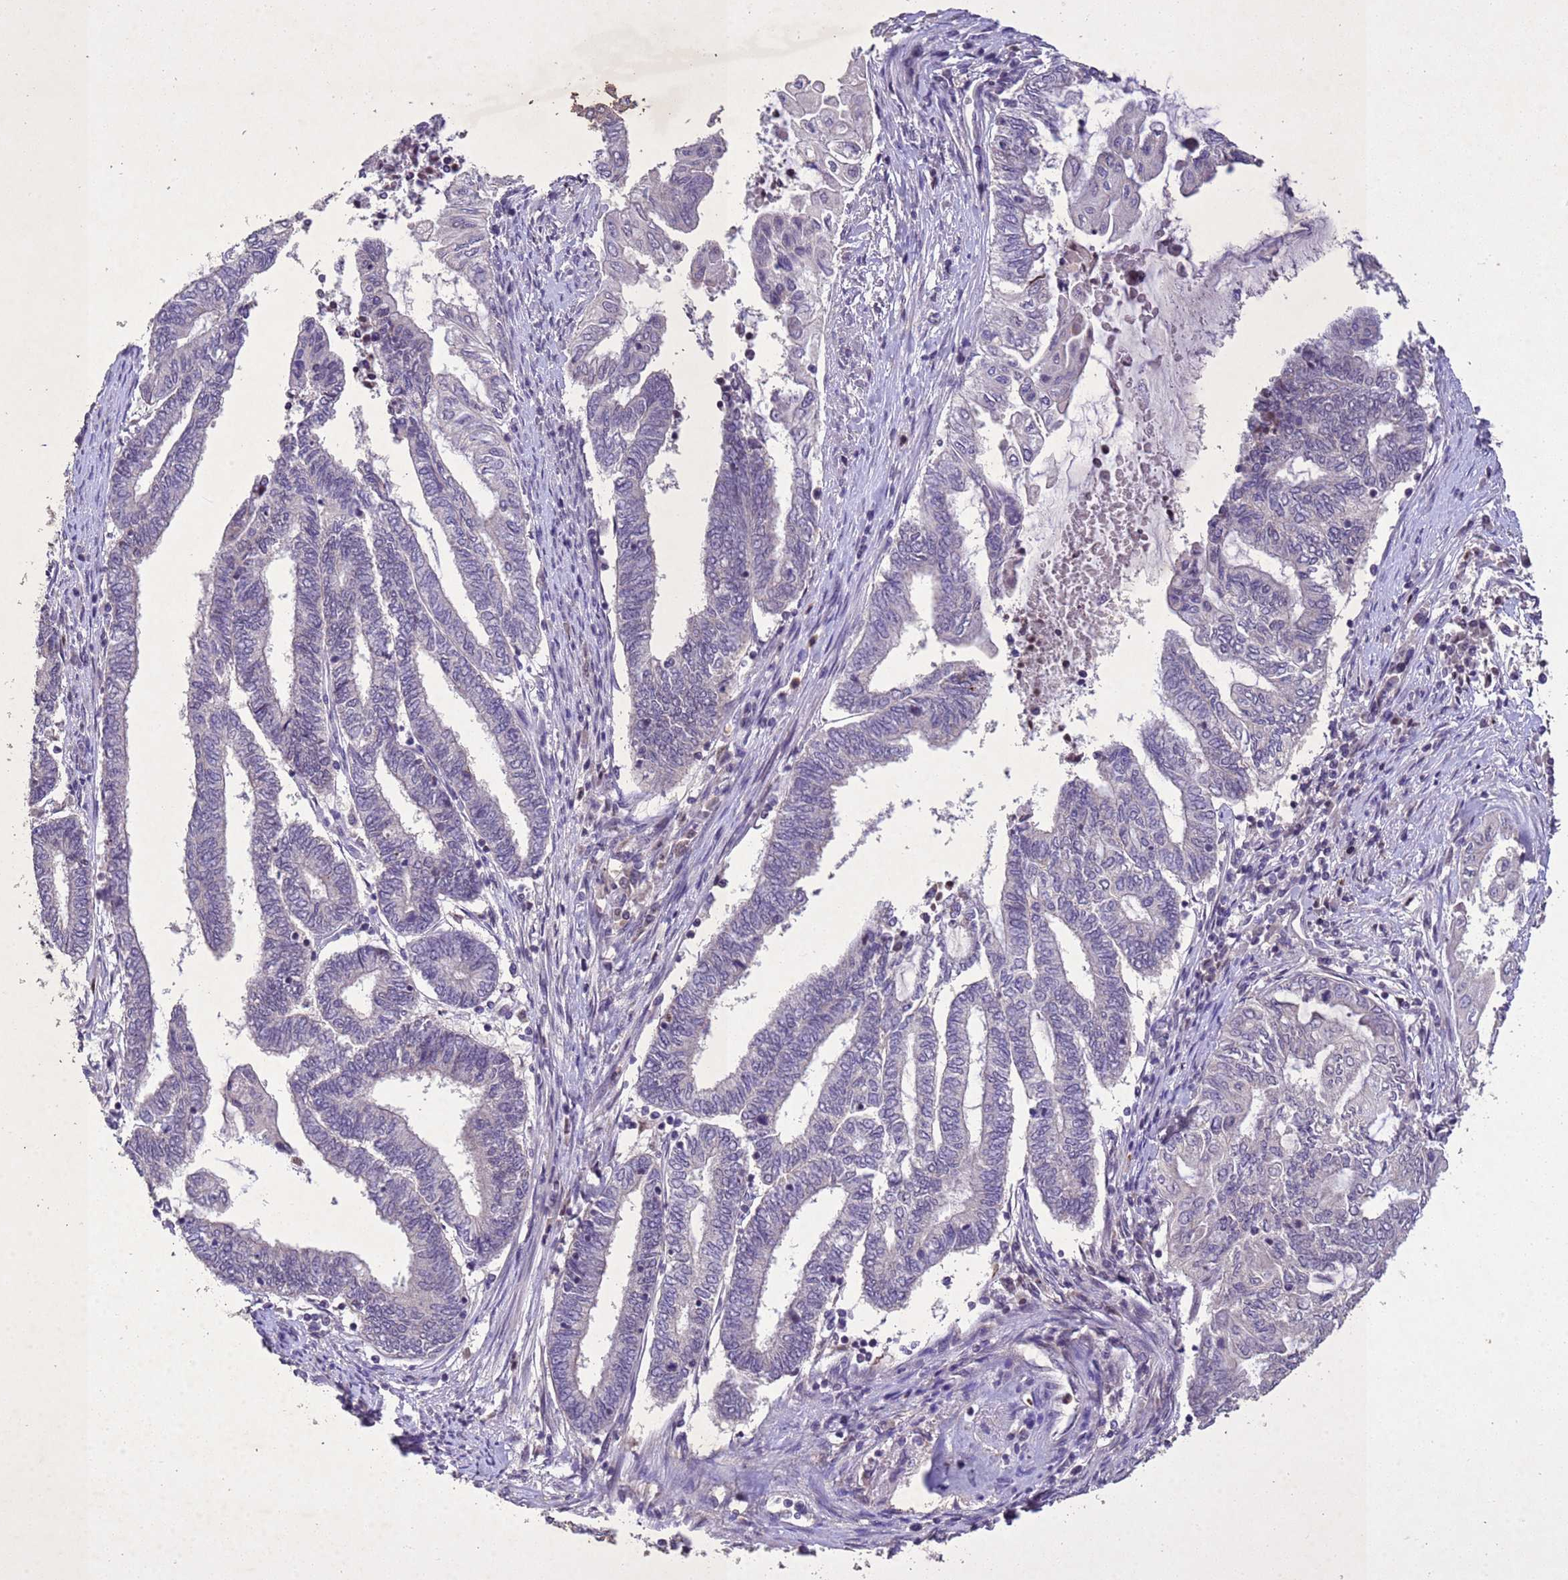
{"staining": {"intensity": "negative", "quantity": "none", "location": "none"}, "tissue": "endometrial cancer", "cell_type": "Tumor cells", "image_type": "cancer", "snomed": [{"axis": "morphology", "description": "Adenocarcinoma, NOS"}, {"axis": "topography", "description": "Uterus"}, {"axis": "topography", "description": "Endometrium"}], "caption": "A high-resolution histopathology image shows immunohistochemistry (IHC) staining of endometrial adenocarcinoma, which exhibits no significant expression in tumor cells.", "gene": "NLRP11", "patient": {"sex": "female", "age": 70}}